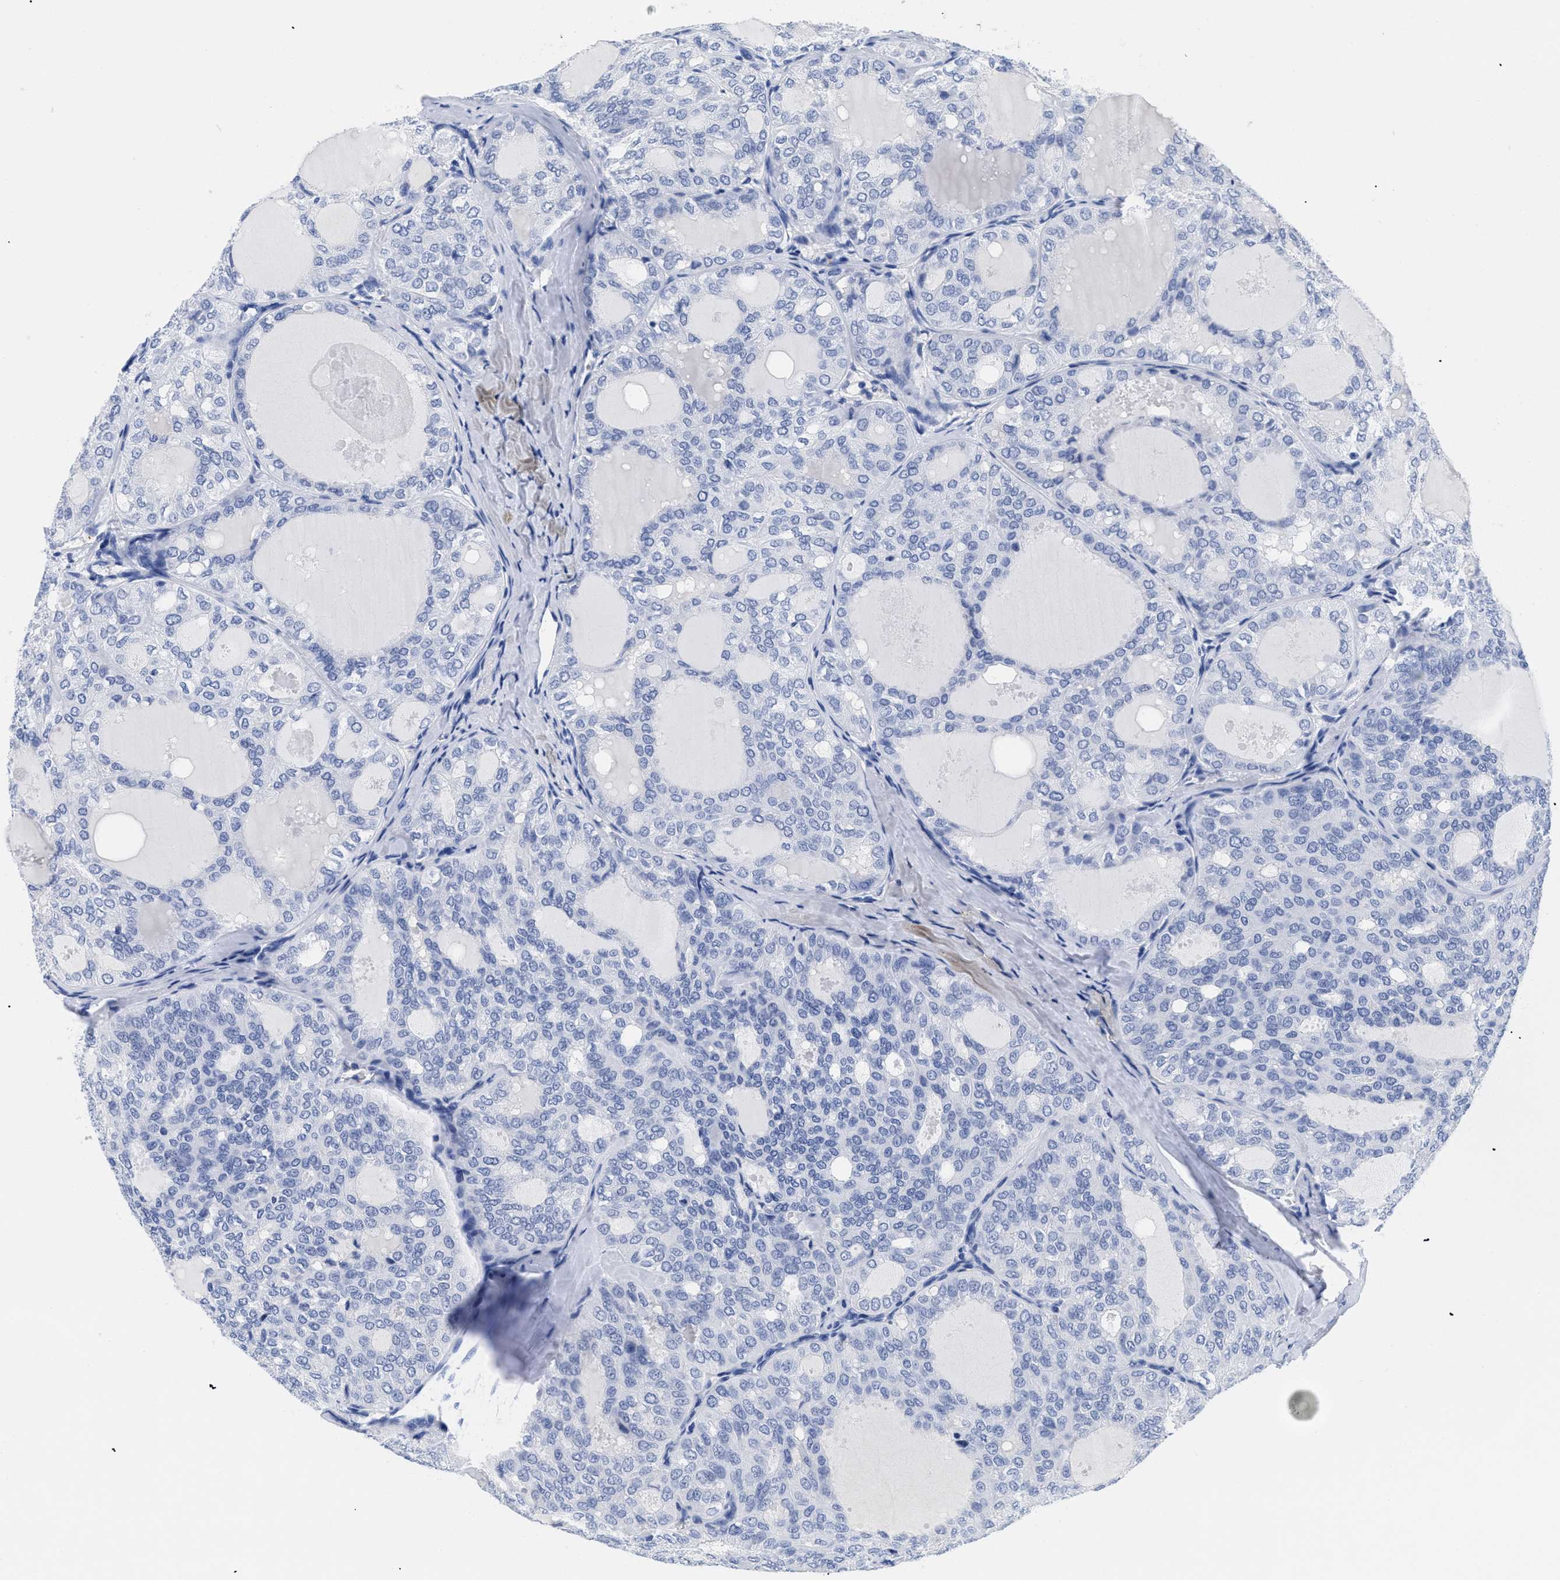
{"staining": {"intensity": "negative", "quantity": "none", "location": "none"}, "tissue": "thyroid cancer", "cell_type": "Tumor cells", "image_type": "cancer", "snomed": [{"axis": "morphology", "description": "Follicular adenoma carcinoma, NOS"}, {"axis": "topography", "description": "Thyroid gland"}], "caption": "This is a histopathology image of immunohistochemistry staining of thyroid cancer (follicular adenoma carcinoma), which shows no staining in tumor cells.", "gene": "TREML1", "patient": {"sex": "male", "age": 75}}